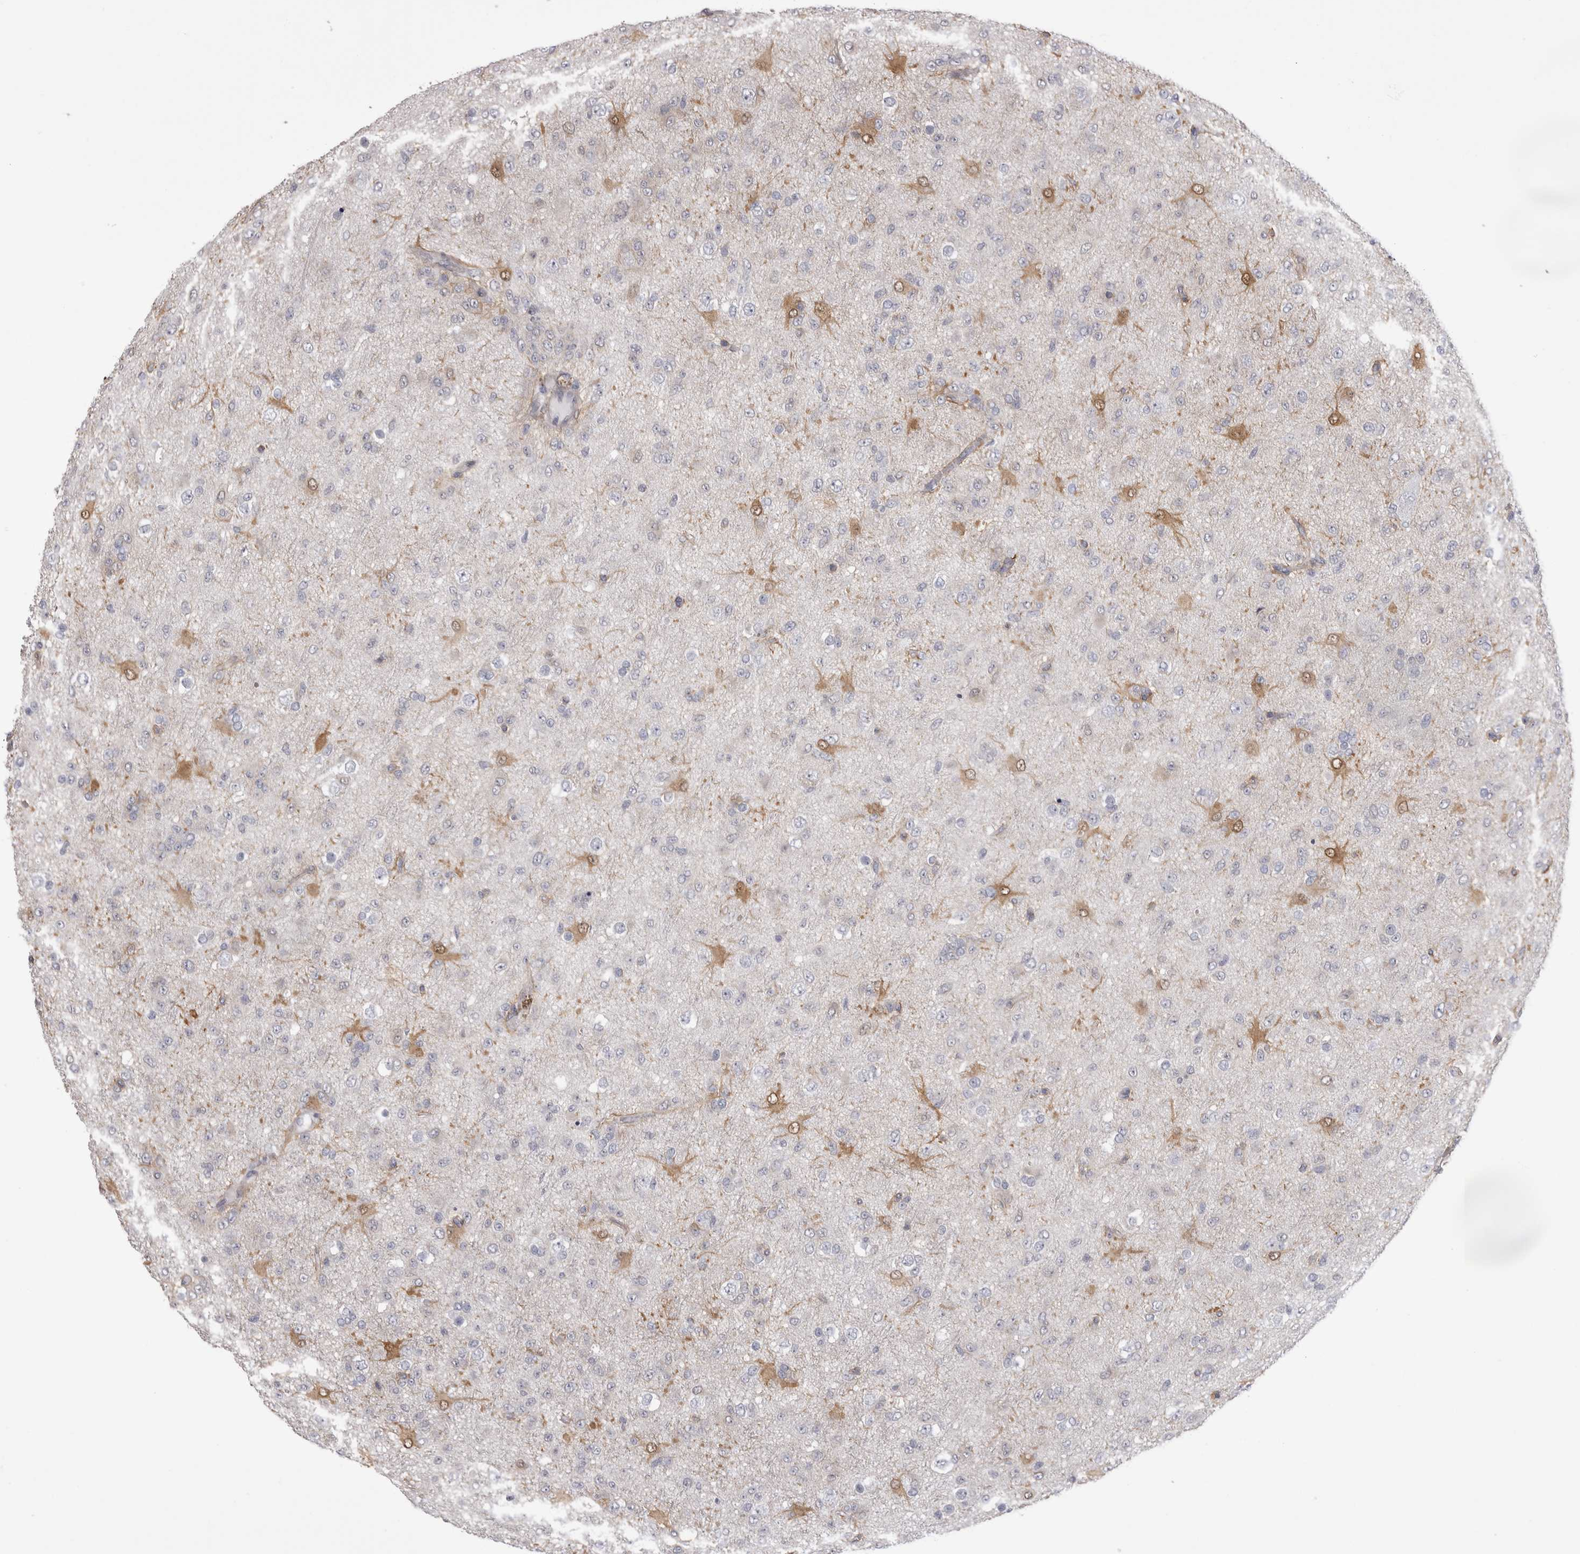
{"staining": {"intensity": "negative", "quantity": "none", "location": "none"}, "tissue": "glioma", "cell_type": "Tumor cells", "image_type": "cancer", "snomed": [{"axis": "morphology", "description": "Glioma, malignant, Low grade"}, {"axis": "topography", "description": "Brain"}], "caption": "High power microscopy image of an immunohistochemistry (IHC) photomicrograph of malignant glioma (low-grade), revealing no significant staining in tumor cells. (Brightfield microscopy of DAB immunohistochemistry (IHC) at high magnification).", "gene": "CHIC2", "patient": {"sex": "male", "age": 65}}